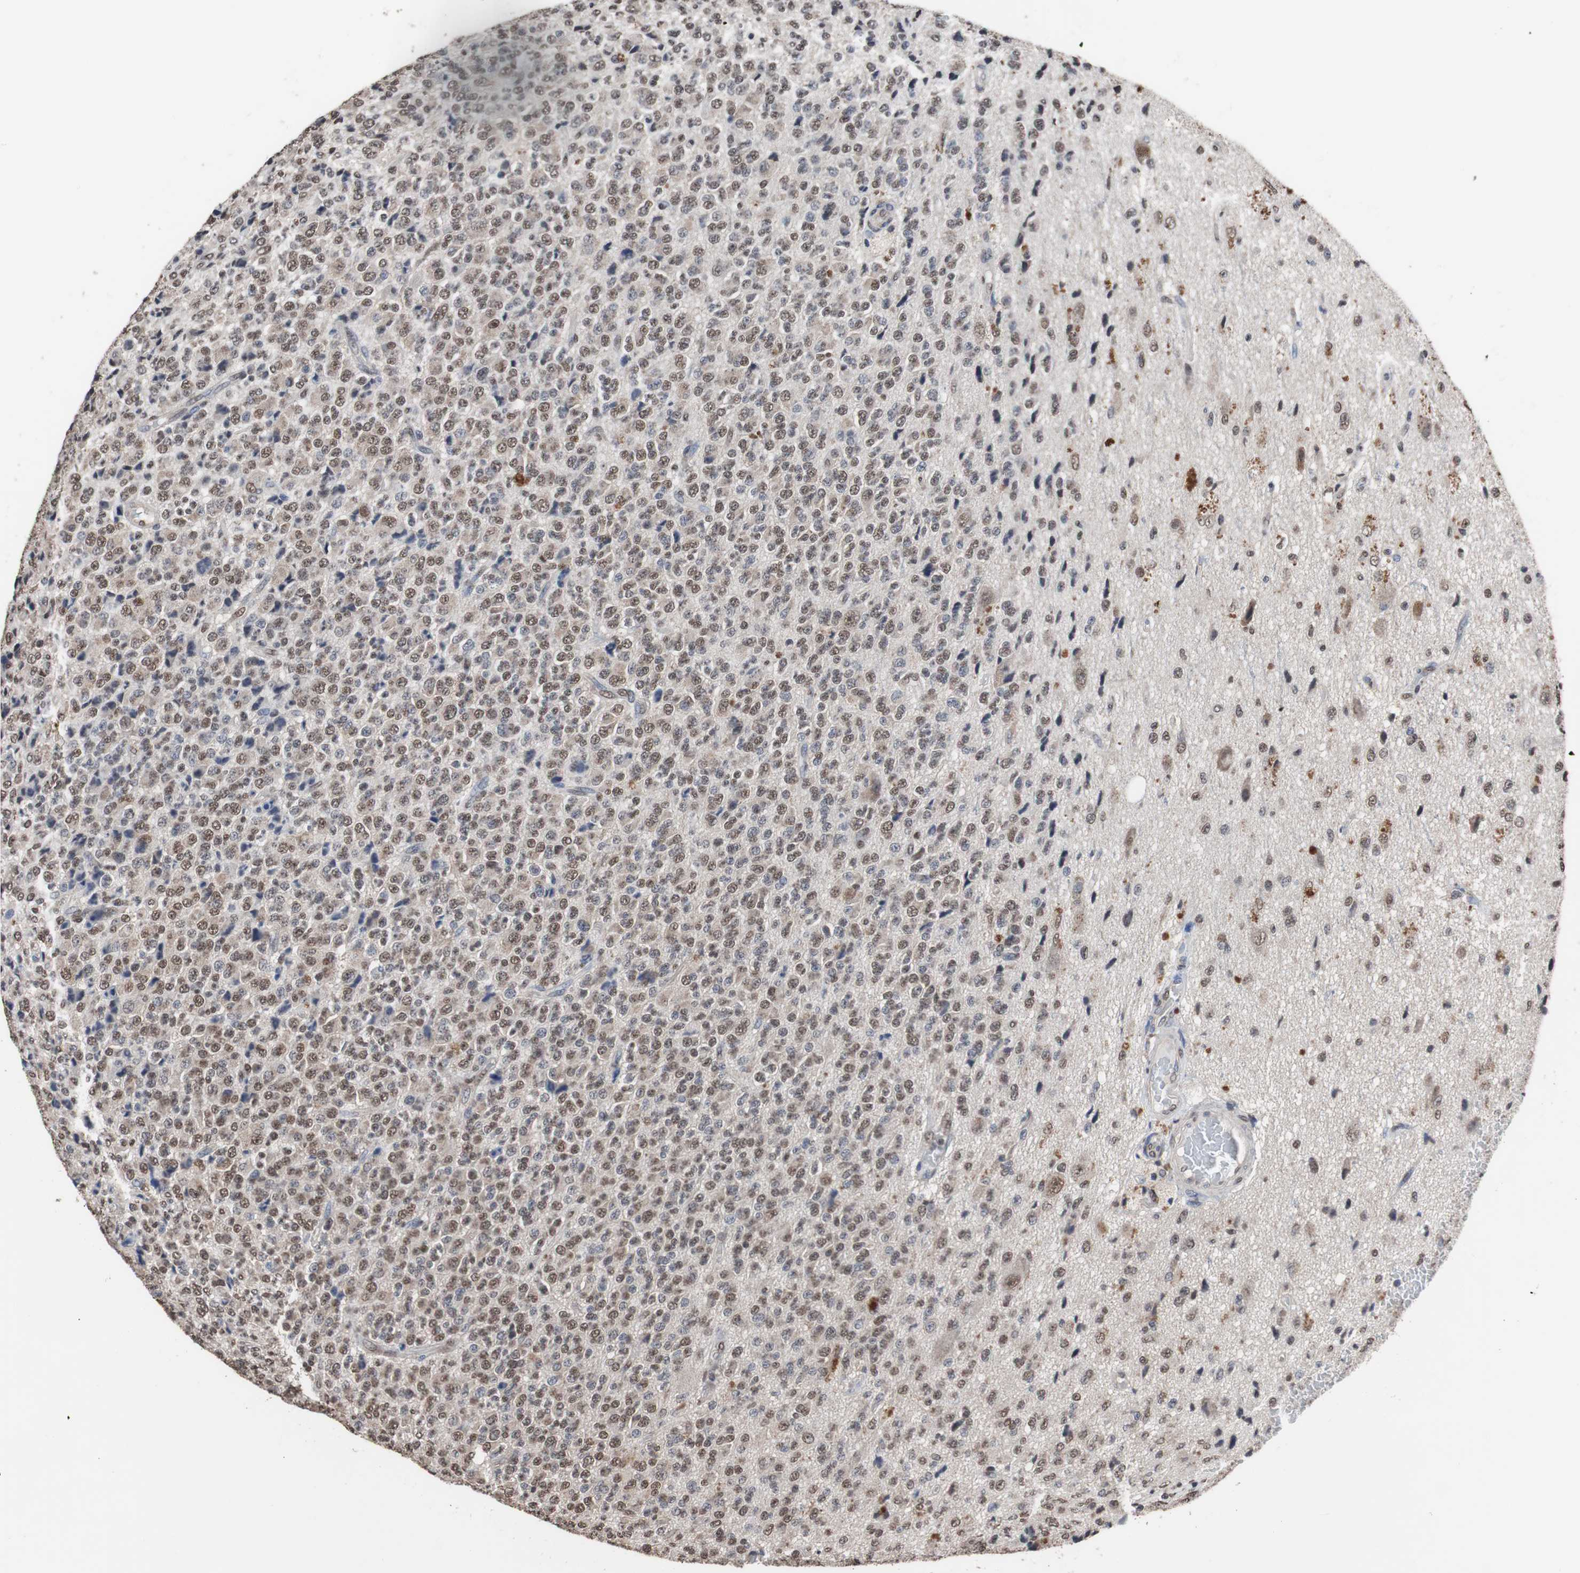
{"staining": {"intensity": "moderate", "quantity": ">75%", "location": "nuclear"}, "tissue": "glioma", "cell_type": "Tumor cells", "image_type": "cancer", "snomed": [{"axis": "morphology", "description": "Glioma, malignant, High grade"}, {"axis": "topography", "description": "pancreas cauda"}], "caption": "The histopathology image exhibits a brown stain indicating the presence of a protein in the nuclear of tumor cells in malignant glioma (high-grade).", "gene": "MED27", "patient": {"sex": "male", "age": 60}}